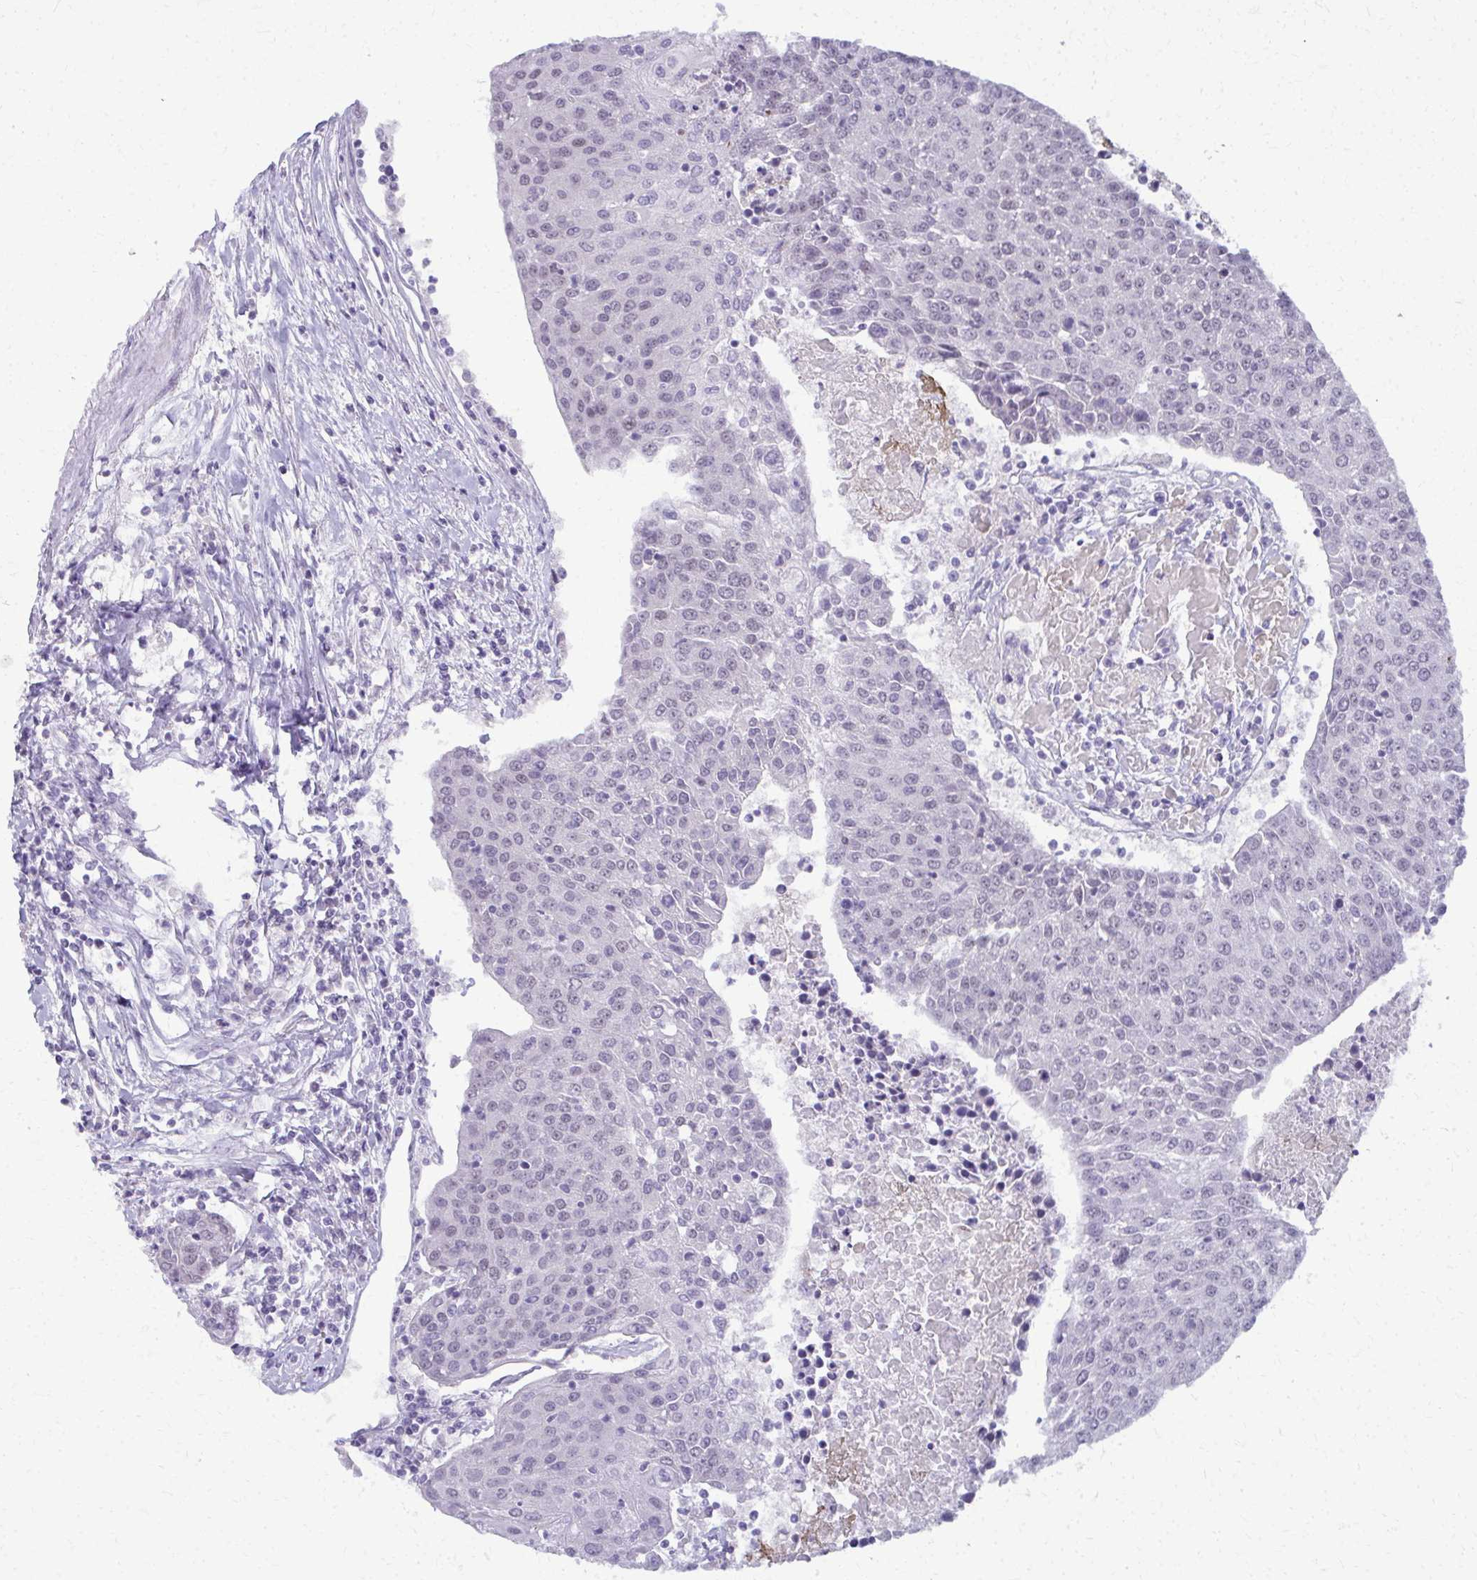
{"staining": {"intensity": "negative", "quantity": "none", "location": "none"}, "tissue": "urothelial cancer", "cell_type": "Tumor cells", "image_type": "cancer", "snomed": [{"axis": "morphology", "description": "Urothelial carcinoma, High grade"}, {"axis": "topography", "description": "Urinary bladder"}], "caption": "The histopathology image demonstrates no significant positivity in tumor cells of urothelial cancer.", "gene": "MAF1", "patient": {"sex": "female", "age": 85}}